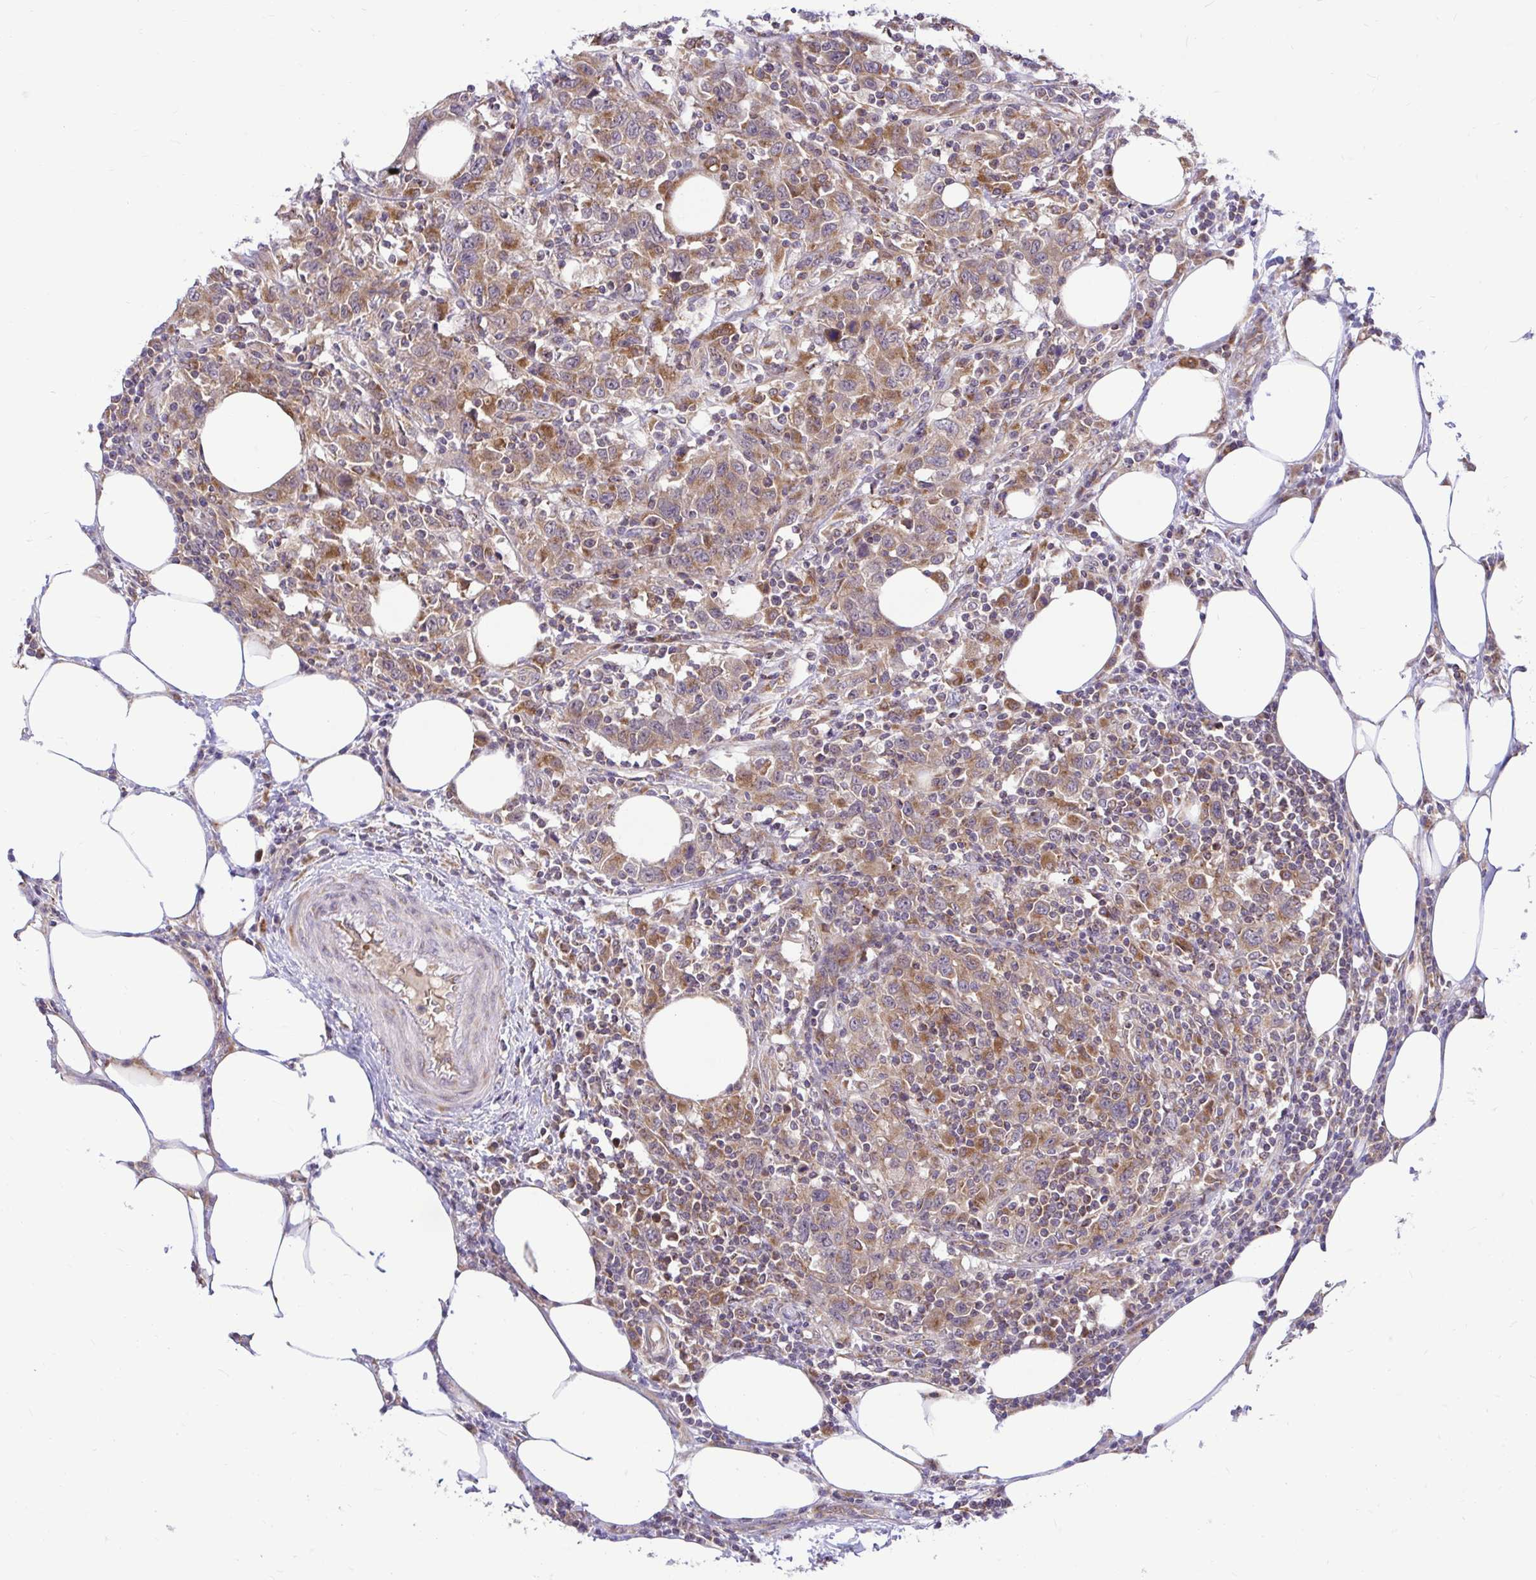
{"staining": {"intensity": "moderate", "quantity": ">75%", "location": "cytoplasmic/membranous"}, "tissue": "urothelial cancer", "cell_type": "Tumor cells", "image_type": "cancer", "snomed": [{"axis": "morphology", "description": "Urothelial carcinoma, High grade"}, {"axis": "topography", "description": "Urinary bladder"}], "caption": "IHC staining of urothelial carcinoma (high-grade), which demonstrates medium levels of moderate cytoplasmic/membranous staining in approximately >75% of tumor cells indicating moderate cytoplasmic/membranous protein staining. The staining was performed using DAB (brown) for protein detection and nuclei were counterstained in hematoxylin (blue).", "gene": "VTI1B", "patient": {"sex": "male", "age": 61}}